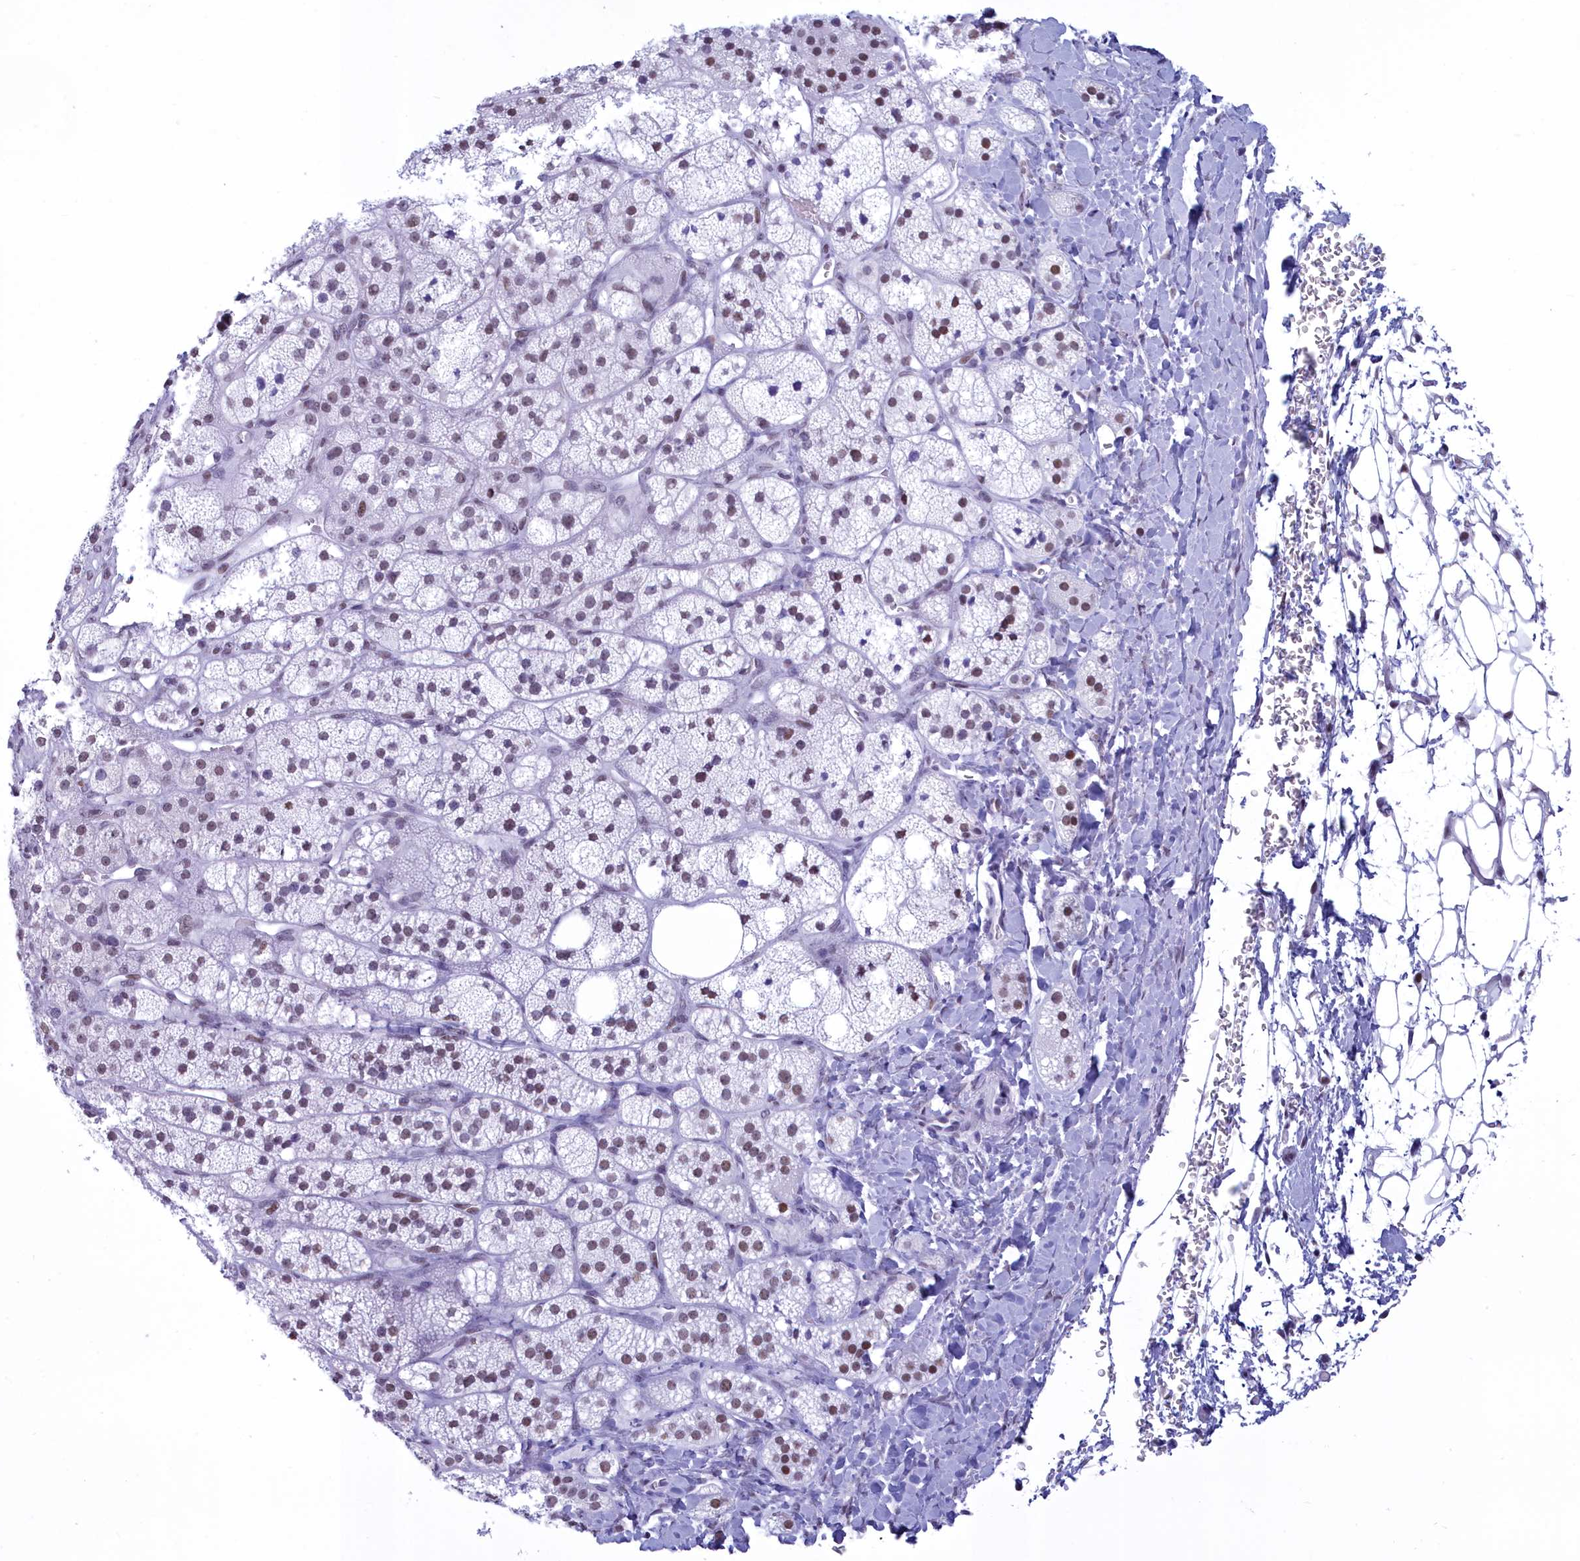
{"staining": {"intensity": "weak", "quantity": ">75%", "location": "nuclear"}, "tissue": "adrenal gland", "cell_type": "Glandular cells", "image_type": "normal", "snomed": [{"axis": "morphology", "description": "Normal tissue, NOS"}, {"axis": "topography", "description": "Adrenal gland"}], "caption": "This is an image of IHC staining of normal adrenal gland, which shows weak expression in the nuclear of glandular cells.", "gene": "CDC26", "patient": {"sex": "male", "age": 61}}